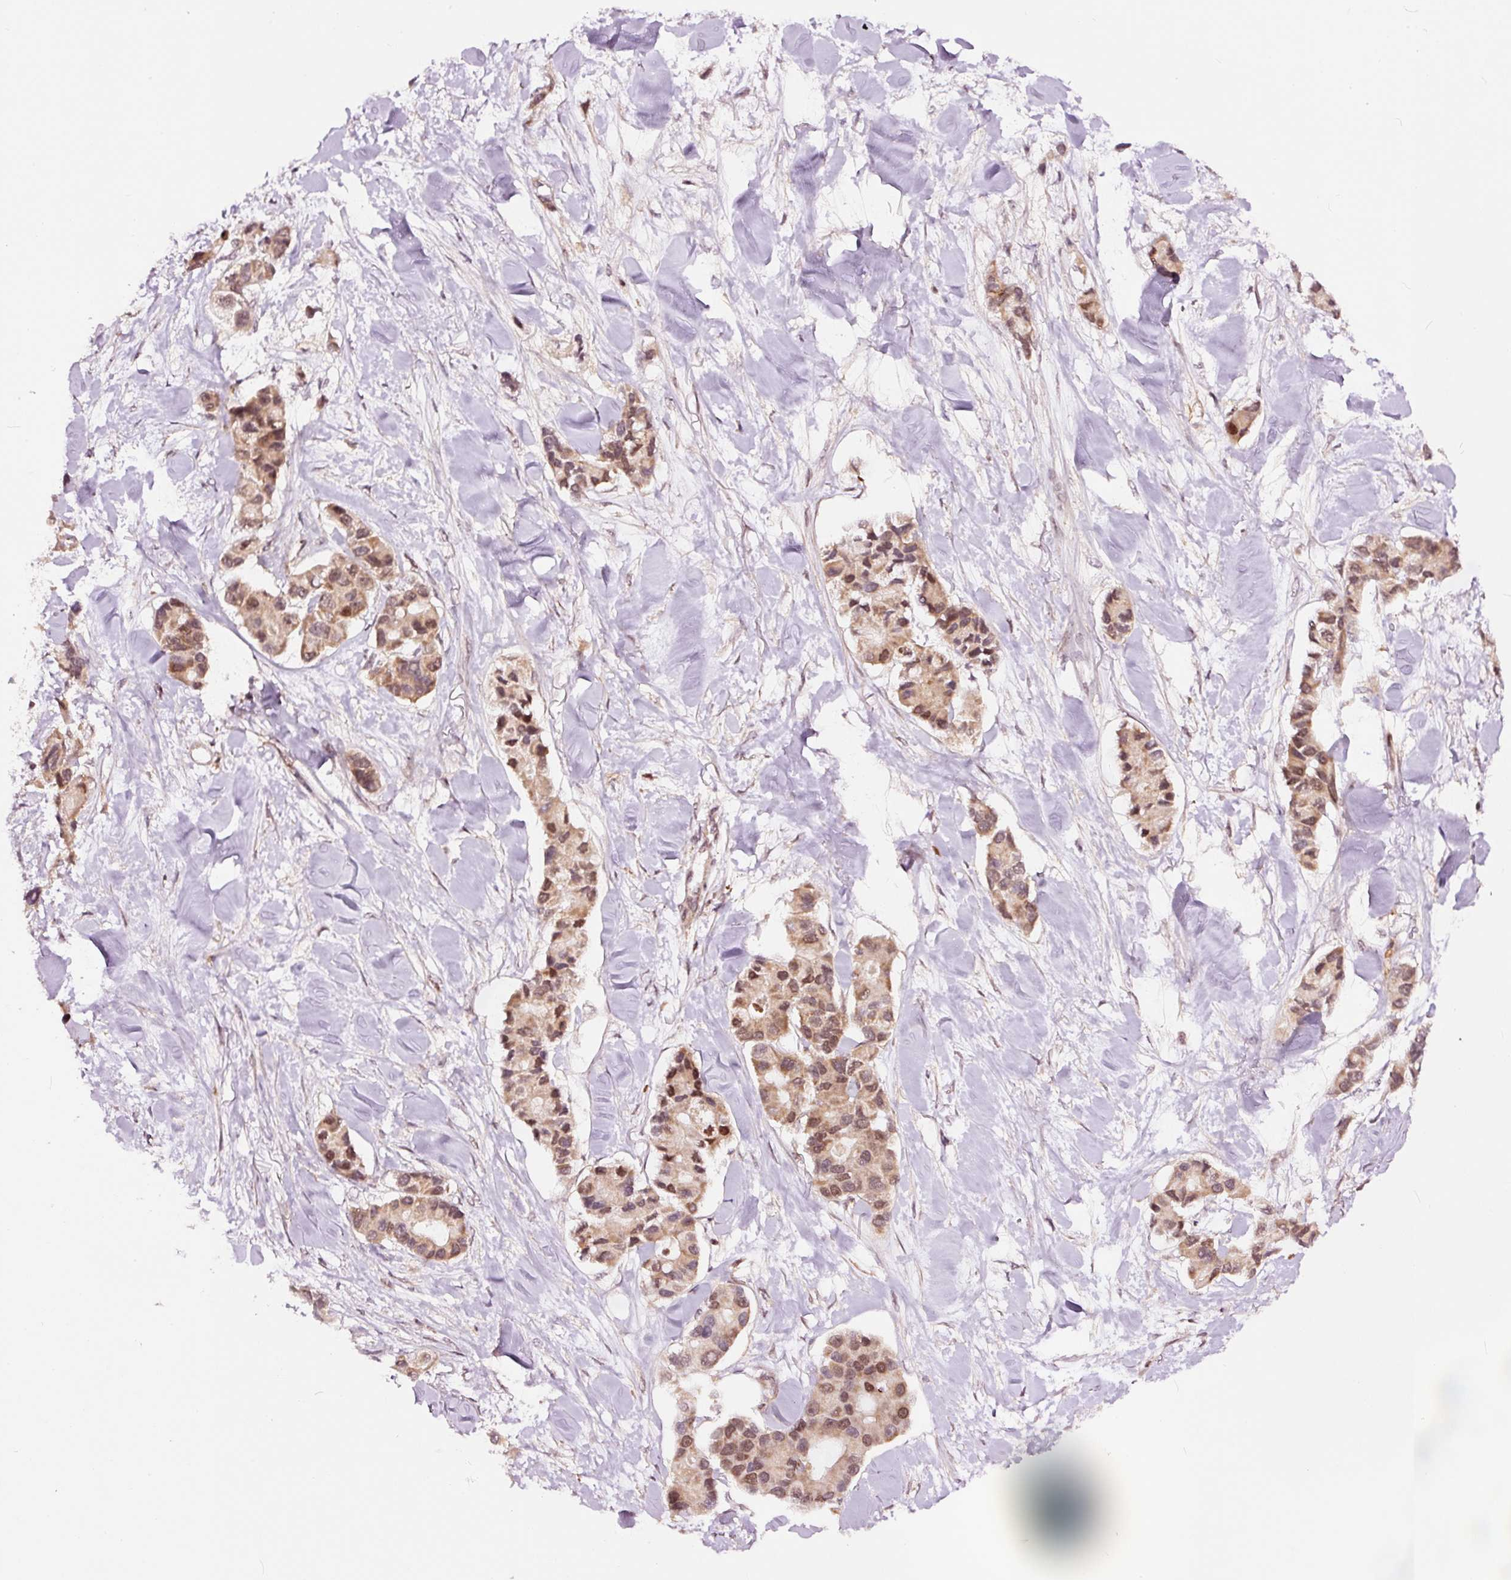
{"staining": {"intensity": "moderate", "quantity": ">75%", "location": "cytoplasmic/membranous,nuclear"}, "tissue": "lung cancer", "cell_type": "Tumor cells", "image_type": "cancer", "snomed": [{"axis": "morphology", "description": "Adenocarcinoma, NOS"}, {"axis": "topography", "description": "Lung"}], "caption": "Immunohistochemistry (IHC) histopathology image of lung cancer stained for a protein (brown), which shows medium levels of moderate cytoplasmic/membranous and nuclear staining in about >75% of tumor cells.", "gene": "RFC4", "patient": {"sex": "female", "age": 54}}